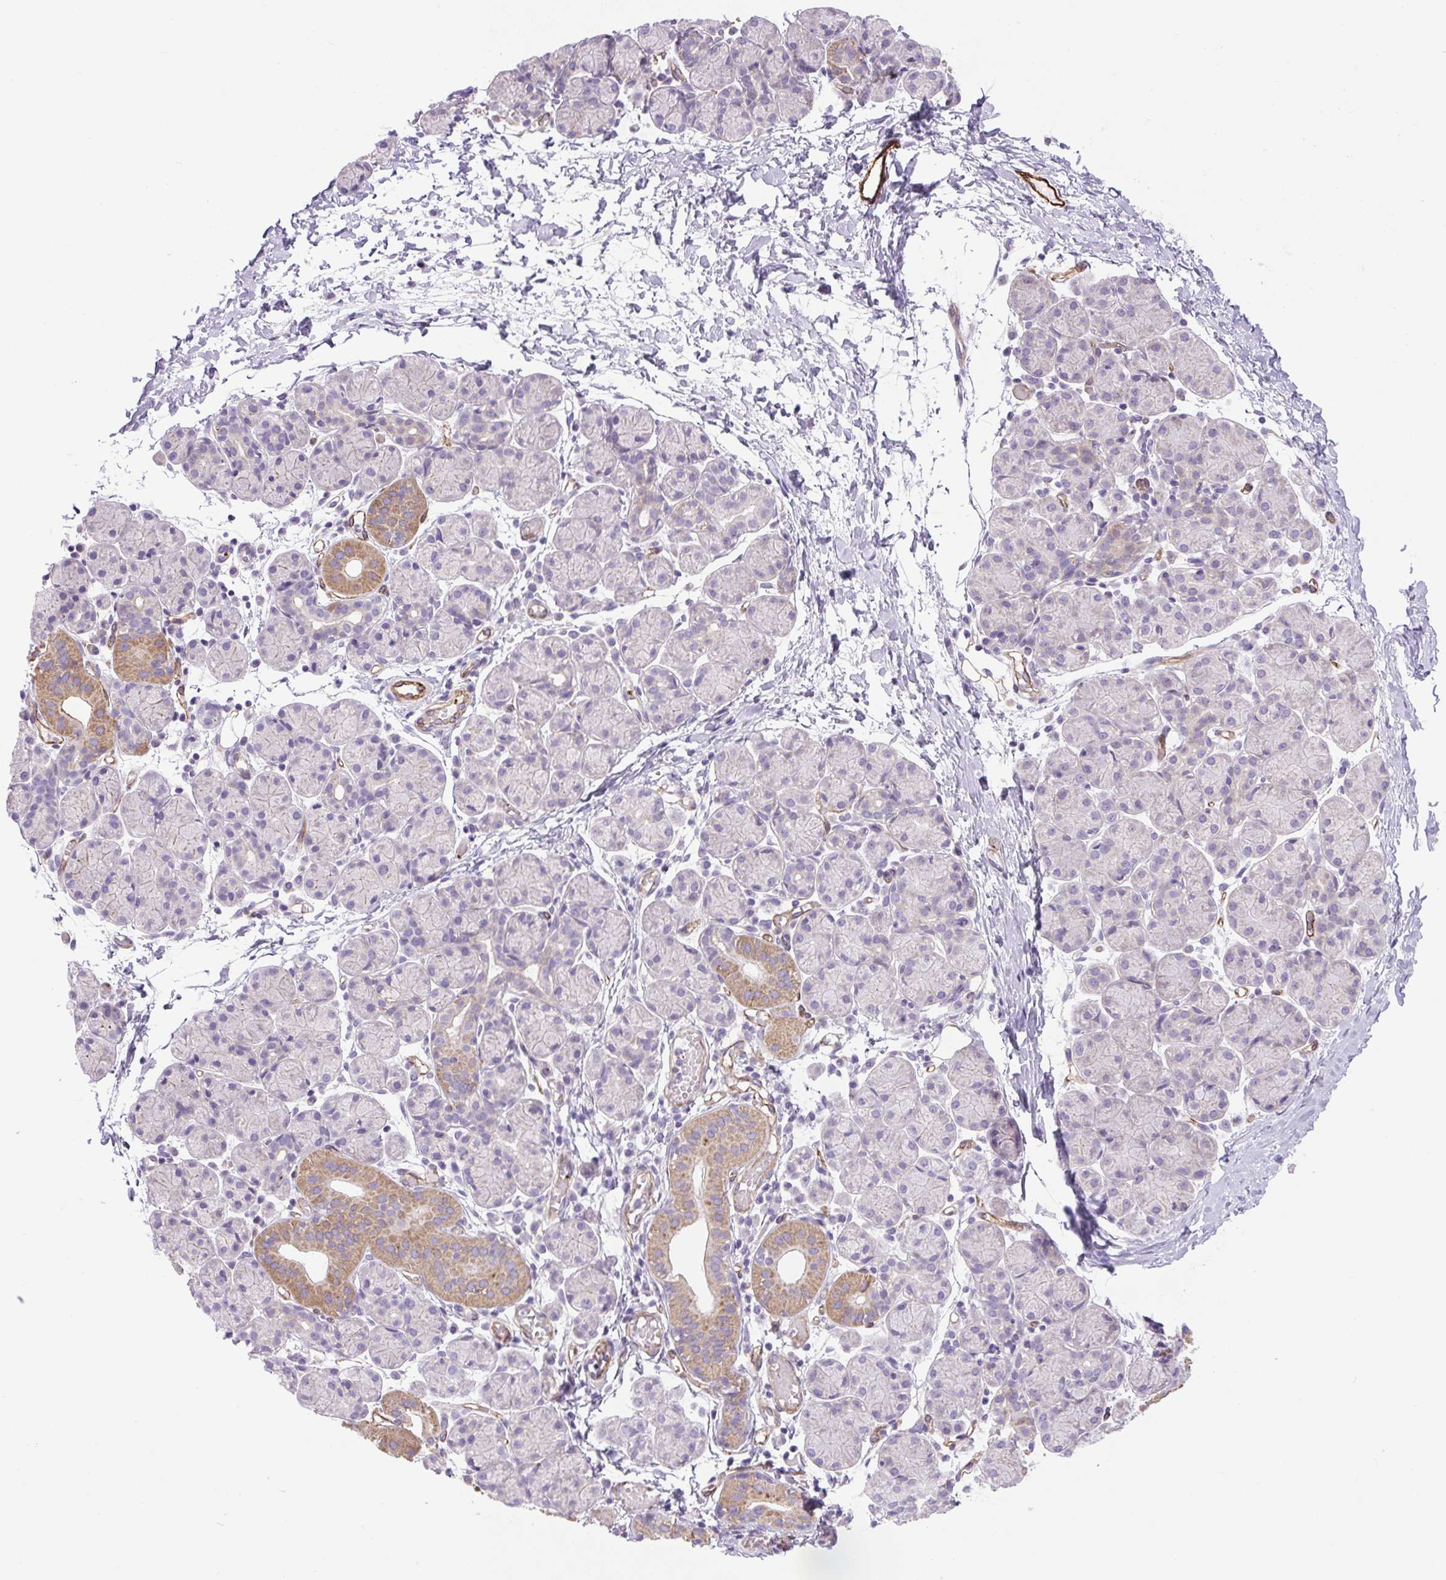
{"staining": {"intensity": "moderate", "quantity": "<25%", "location": "cytoplasmic/membranous"}, "tissue": "salivary gland", "cell_type": "Glandular cells", "image_type": "normal", "snomed": [{"axis": "morphology", "description": "Normal tissue, NOS"}, {"axis": "morphology", "description": "Inflammation, NOS"}, {"axis": "topography", "description": "Lymph node"}, {"axis": "topography", "description": "Salivary gland"}], "caption": "IHC of normal salivary gland shows low levels of moderate cytoplasmic/membranous expression in approximately <25% of glandular cells.", "gene": "RNASE10", "patient": {"sex": "male", "age": 3}}